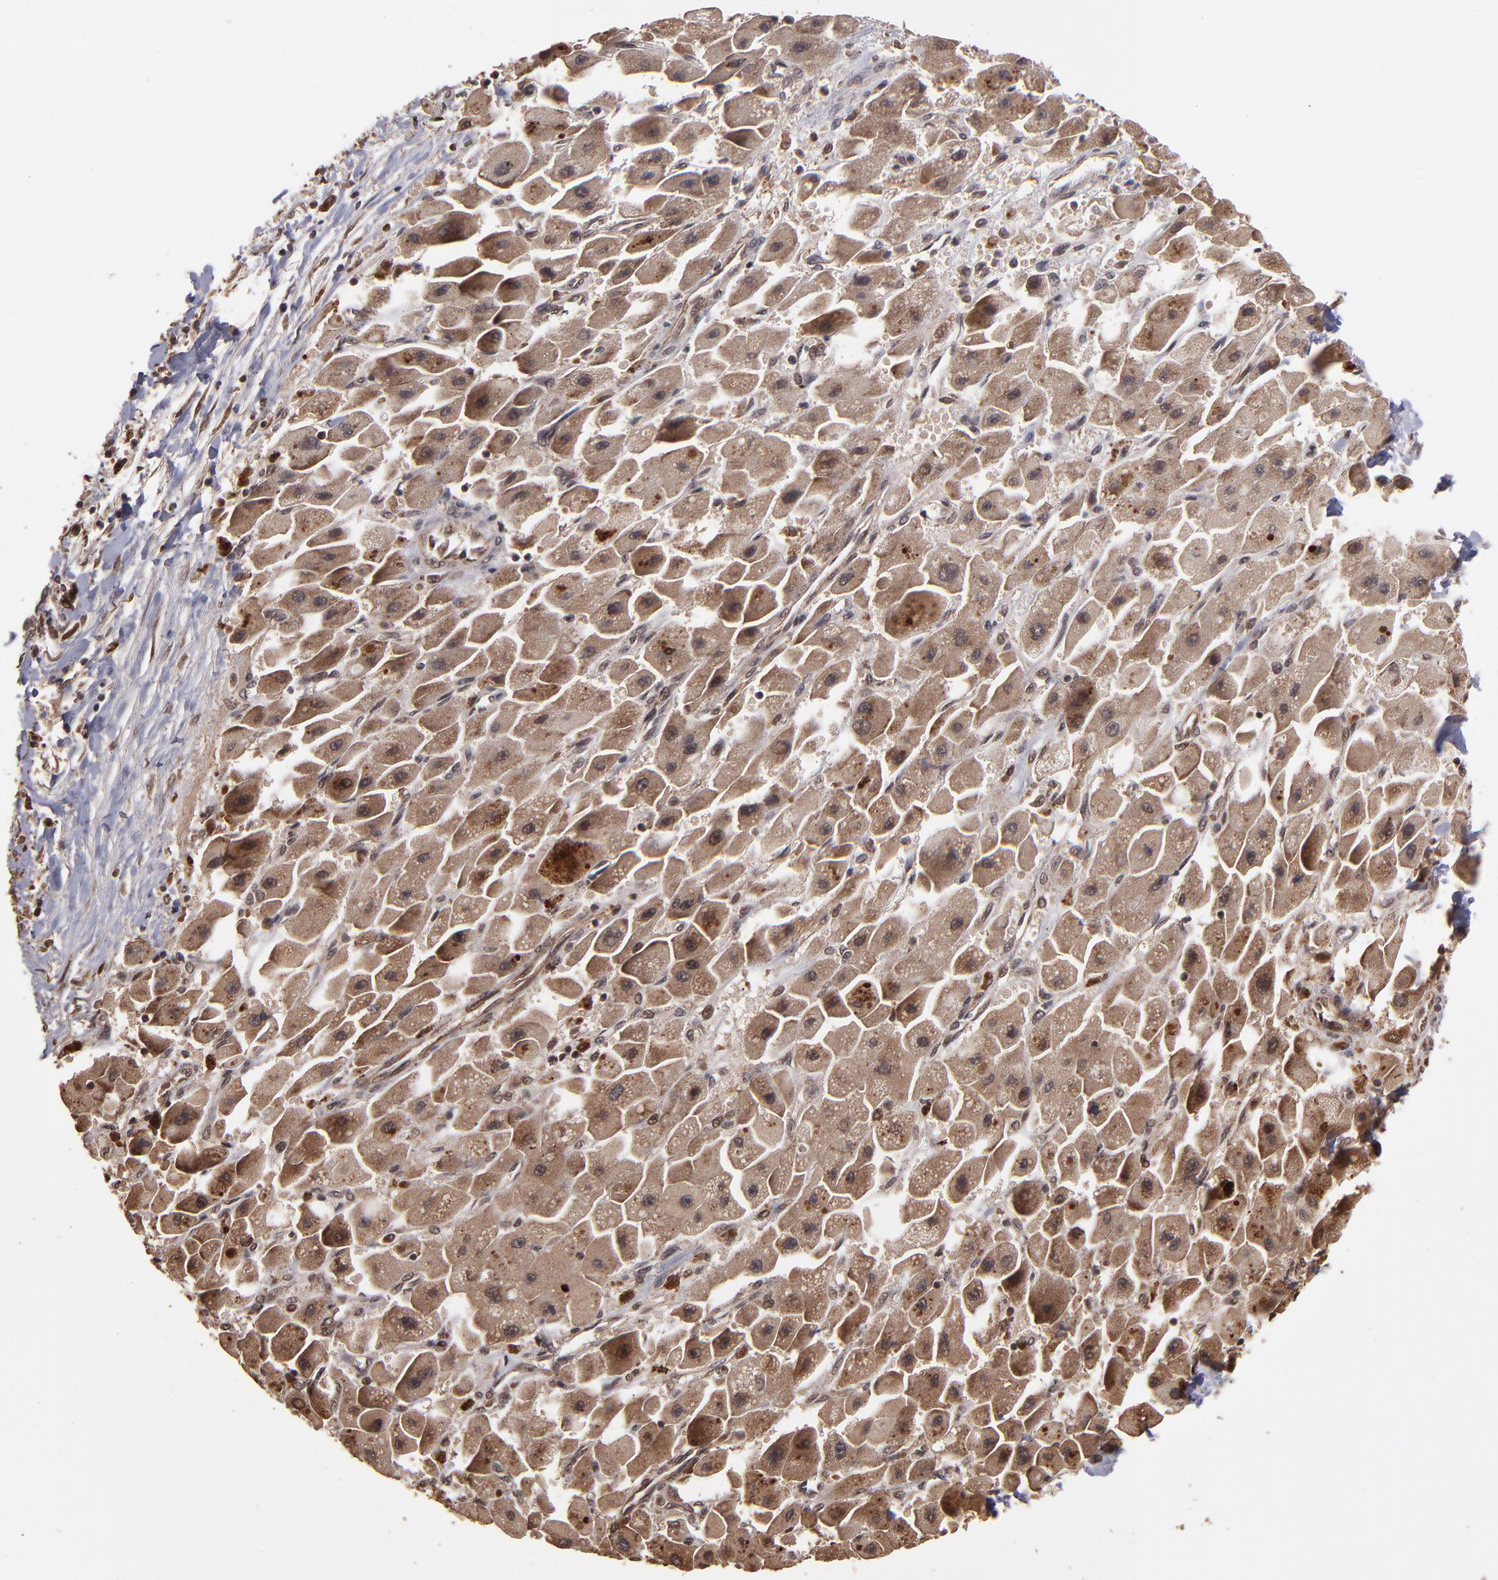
{"staining": {"intensity": "strong", "quantity": ">75%", "location": "cytoplasmic/membranous"}, "tissue": "liver cancer", "cell_type": "Tumor cells", "image_type": "cancer", "snomed": [{"axis": "morphology", "description": "Carcinoma, Hepatocellular, NOS"}, {"axis": "topography", "description": "Liver"}], "caption": "This micrograph shows IHC staining of human liver cancer (hepatocellular carcinoma), with high strong cytoplasmic/membranous positivity in about >75% of tumor cells.", "gene": "NFE2L2", "patient": {"sex": "male", "age": 24}}